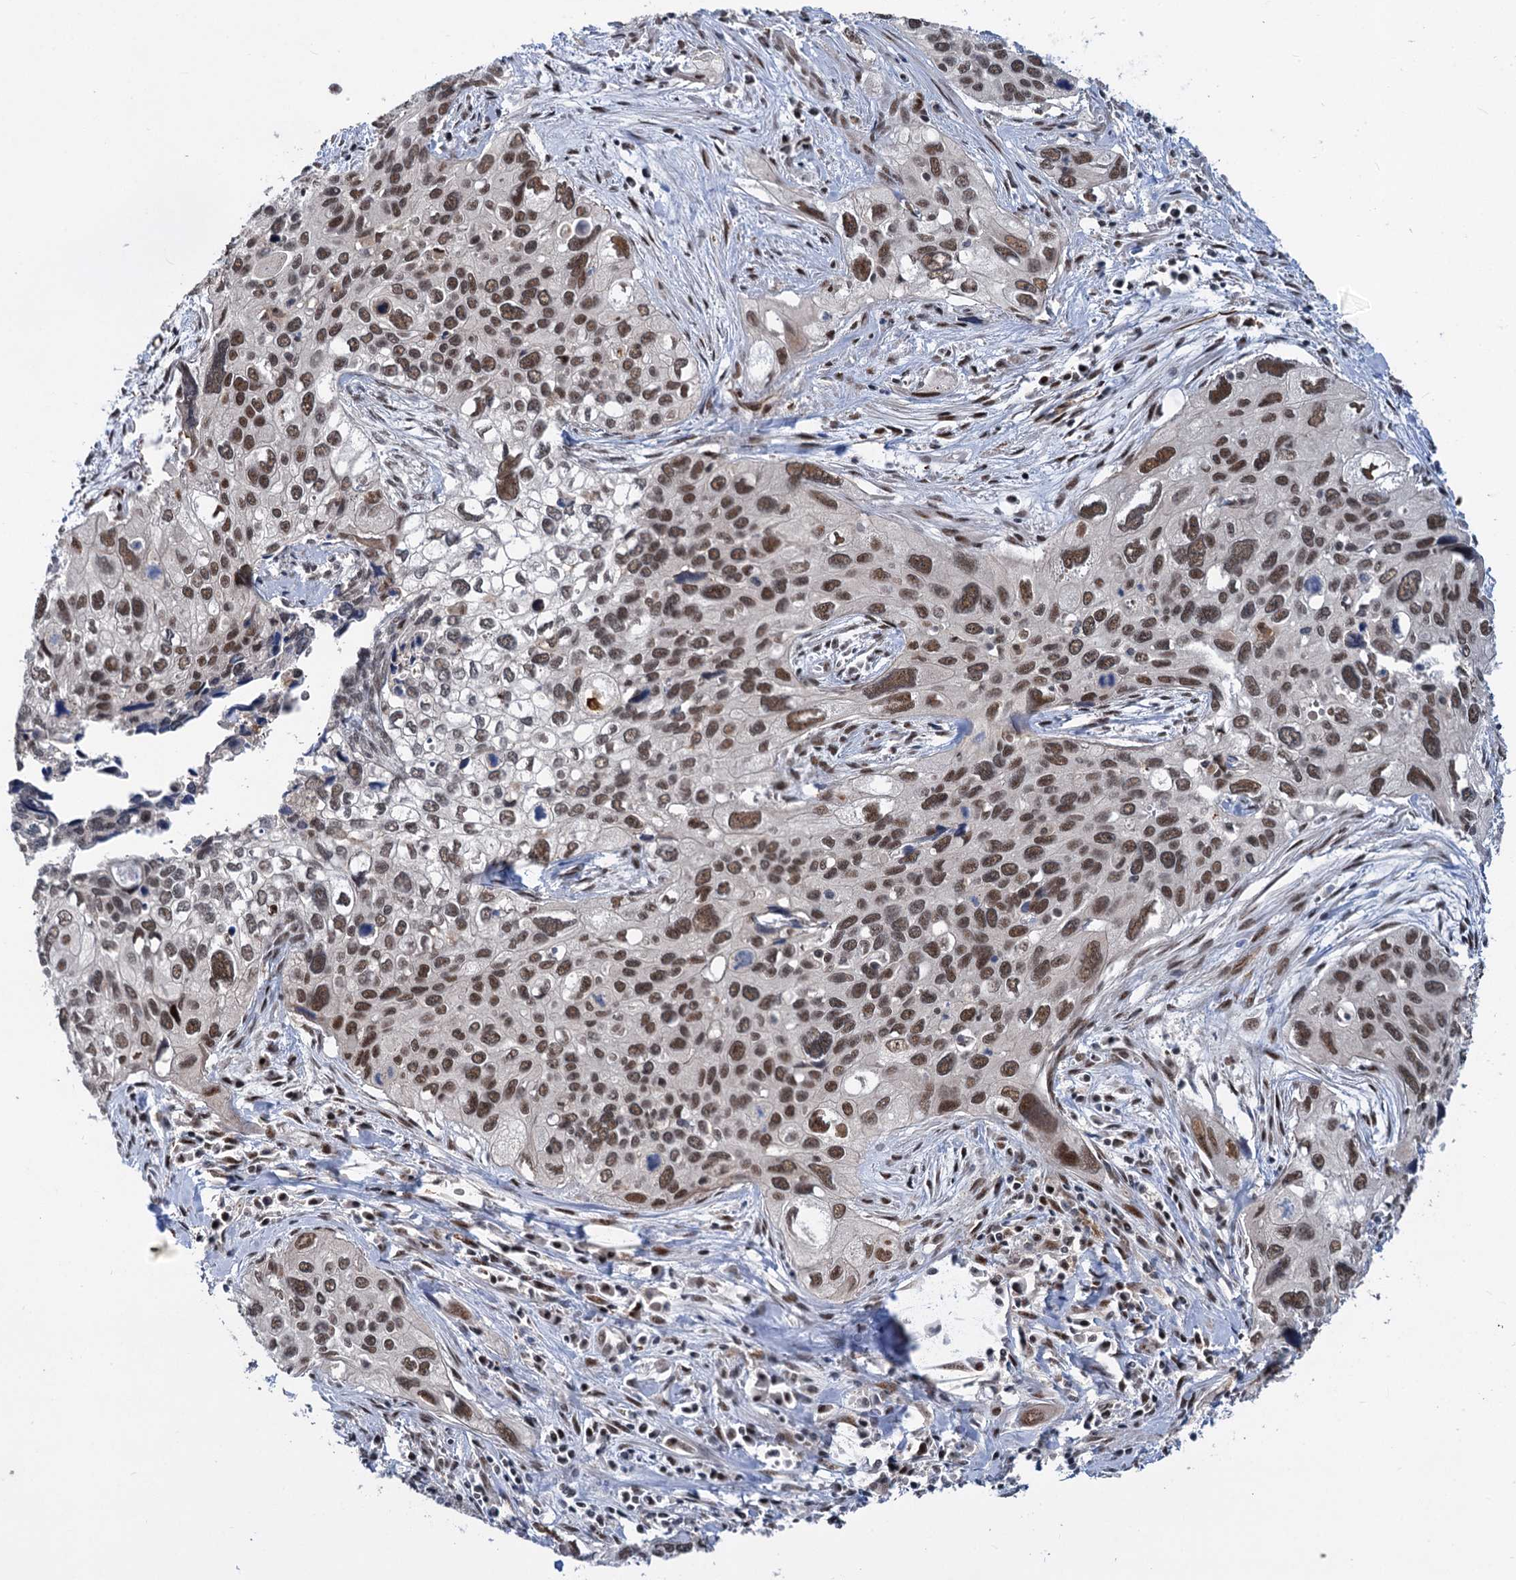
{"staining": {"intensity": "moderate", "quantity": ">75%", "location": "nuclear"}, "tissue": "cervical cancer", "cell_type": "Tumor cells", "image_type": "cancer", "snomed": [{"axis": "morphology", "description": "Squamous cell carcinoma, NOS"}, {"axis": "topography", "description": "Cervix"}], "caption": "Tumor cells exhibit medium levels of moderate nuclear expression in about >75% of cells in squamous cell carcinoma (cervical).", "gene": "PHF8", "patient": {"sex": "female", "age": 55}}